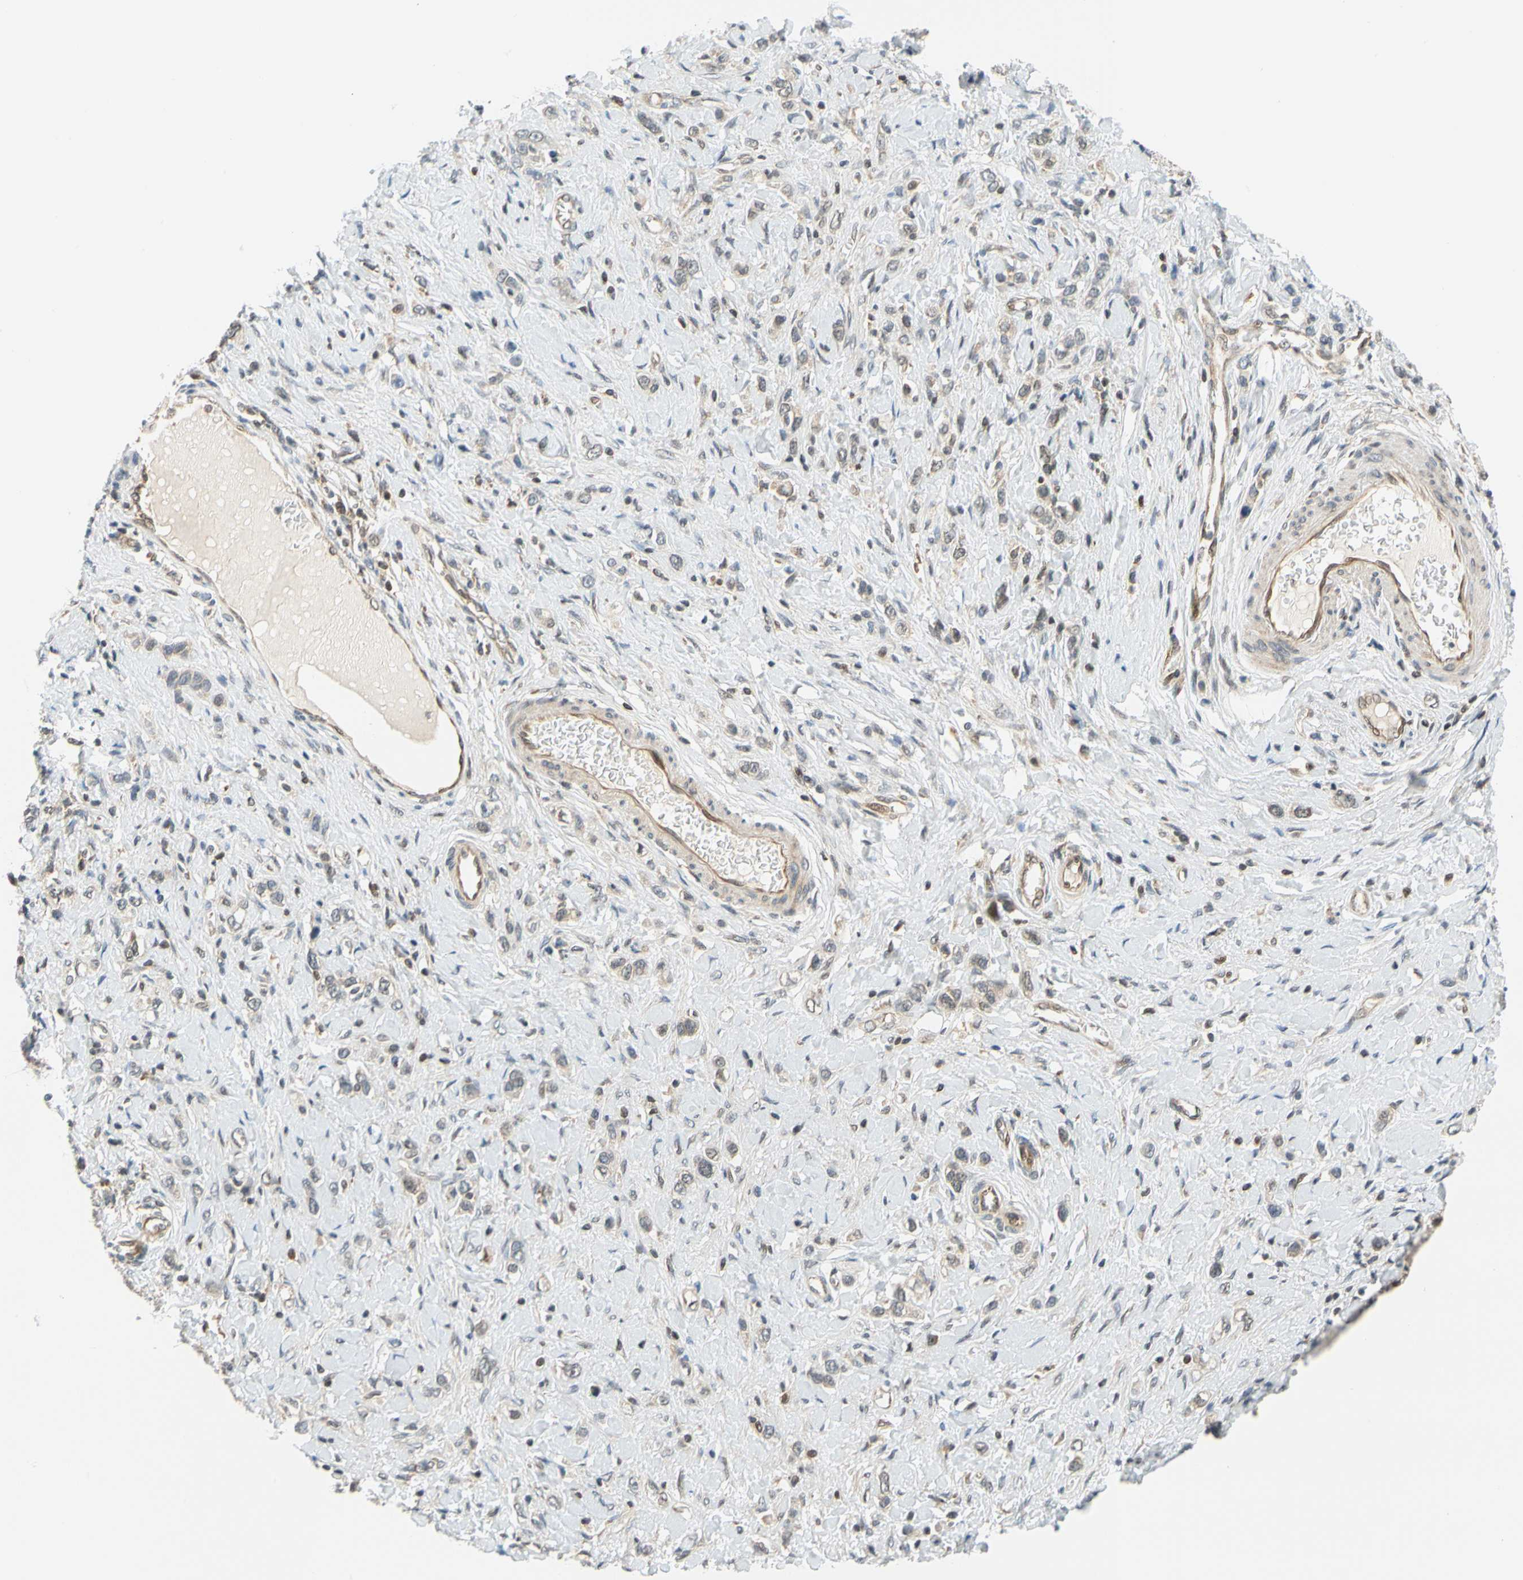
{"staining": {"intensity": "weak", "quantity": "<25%", "location": "cytoplasmic/membranous"}, "tissue": "stomach cancer", "cell_type": "Tumor cells", "image_type": "cancer", "snomed": [{"axis": "morphology", "description": "Normal tissue, NOS"}, {"axis": "morphology", "description": "Adenocarcinoma, NOS"}, {"axis": "topography", "description": "Stomach, upper"}, {"axis": "topography", "description": "Stomach"}], "caption": "The immunohistochemistry photomicrograph has no significant staining in tumor cells of stomach adenocarcinoma tissue.", "gene": "MAPK9", "patient": {"sex": "female", "age": 65}}